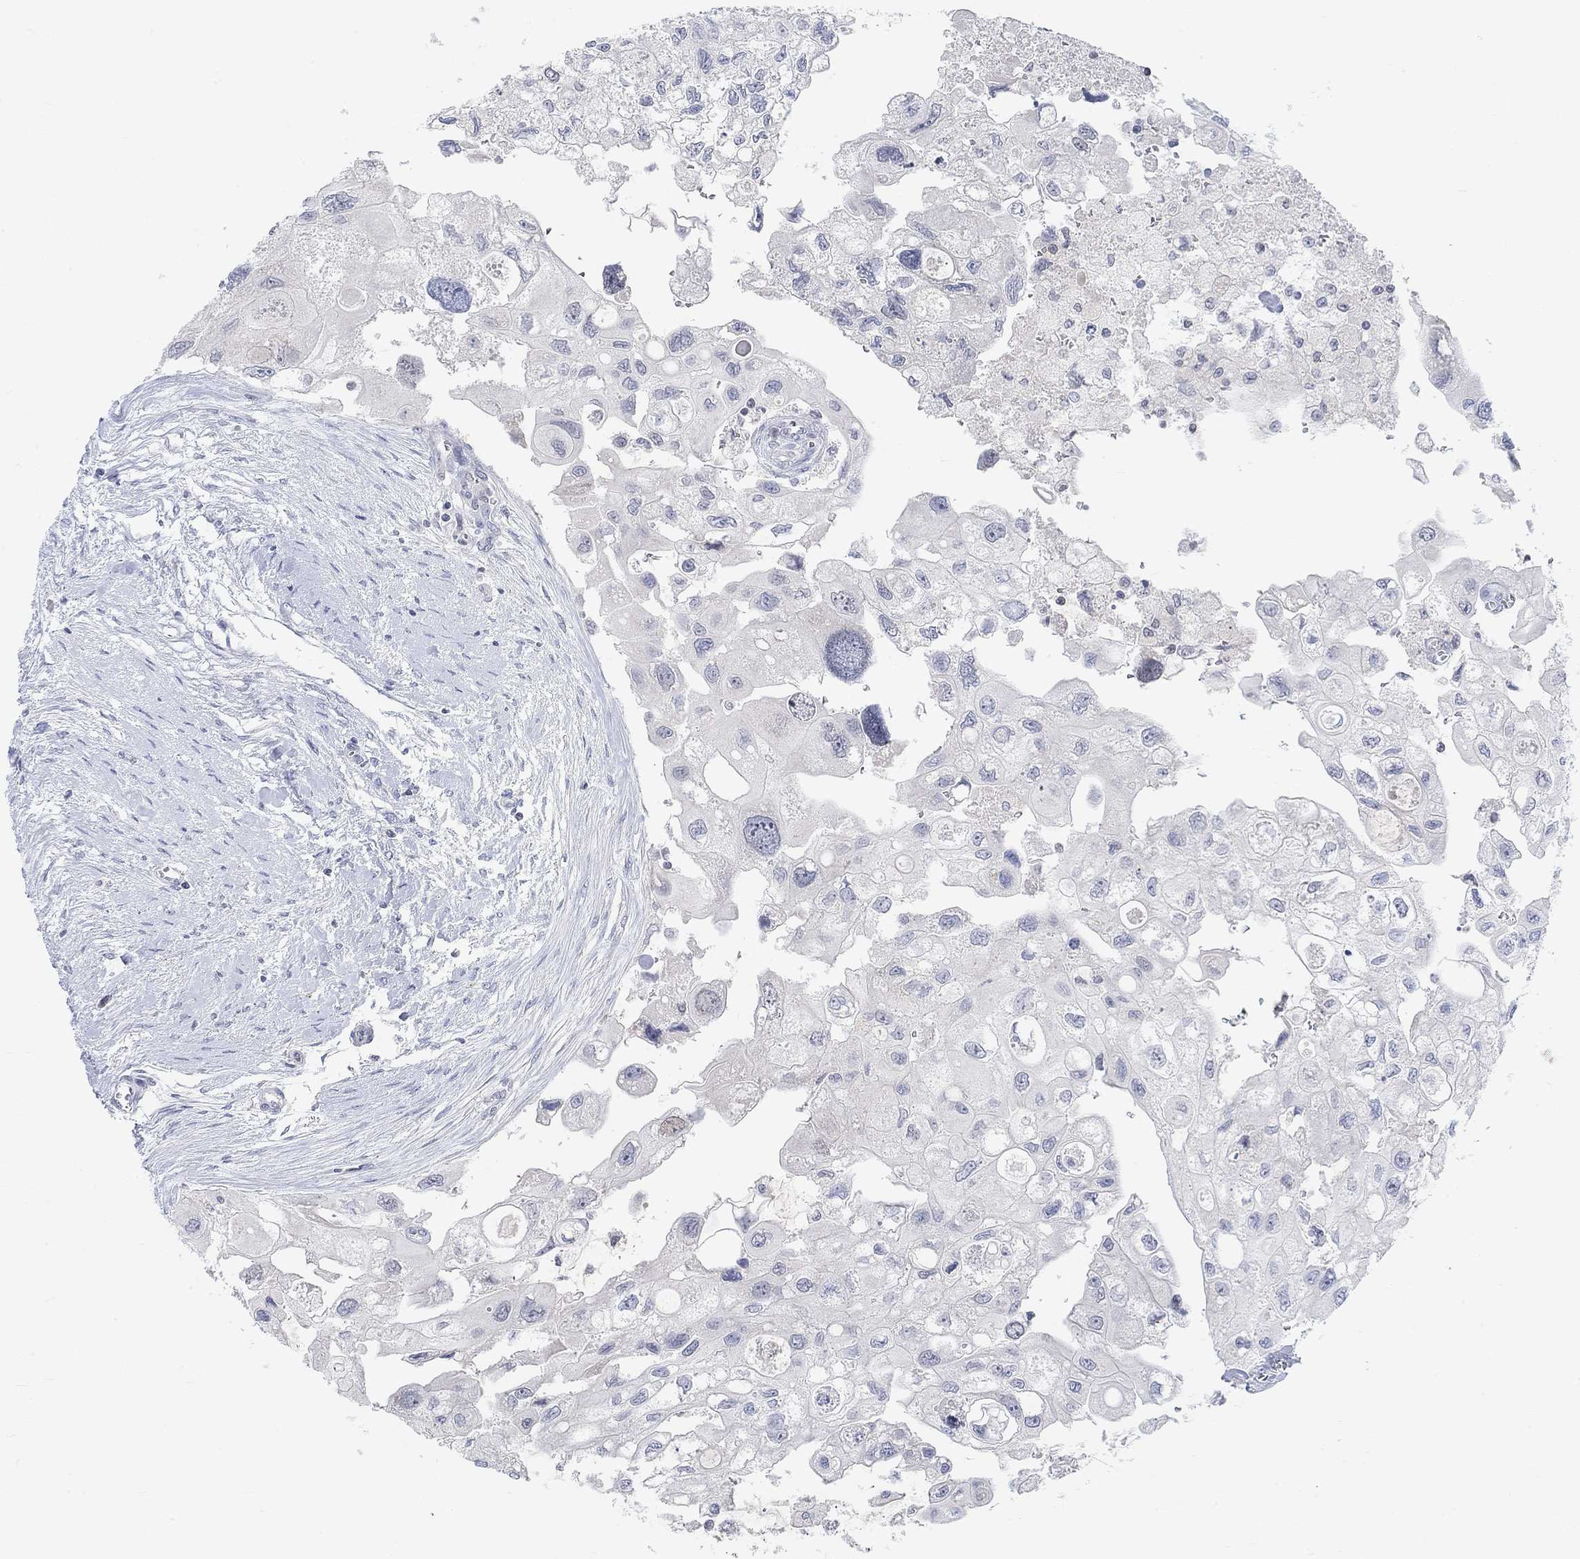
{"staining": {"intensity": "negative", "quantity": "none", "location": "none"}, "tissue": "urothelial cancer", "cell_type": "Tumor cells", "image_type": "cancer", "snomed": [{"axis": "morphology", "description": "Urothelial carcinoma, High grade"}, {"axis": "topography", "description": "Urinary bladder"}], "caption": "Human high-grade urothelial carcinoma stained for a protein using IHC shows no positivity in tumor cells.", "gene": "ATP6V1E2", "patient": {"sex": "male", "age": 59}}